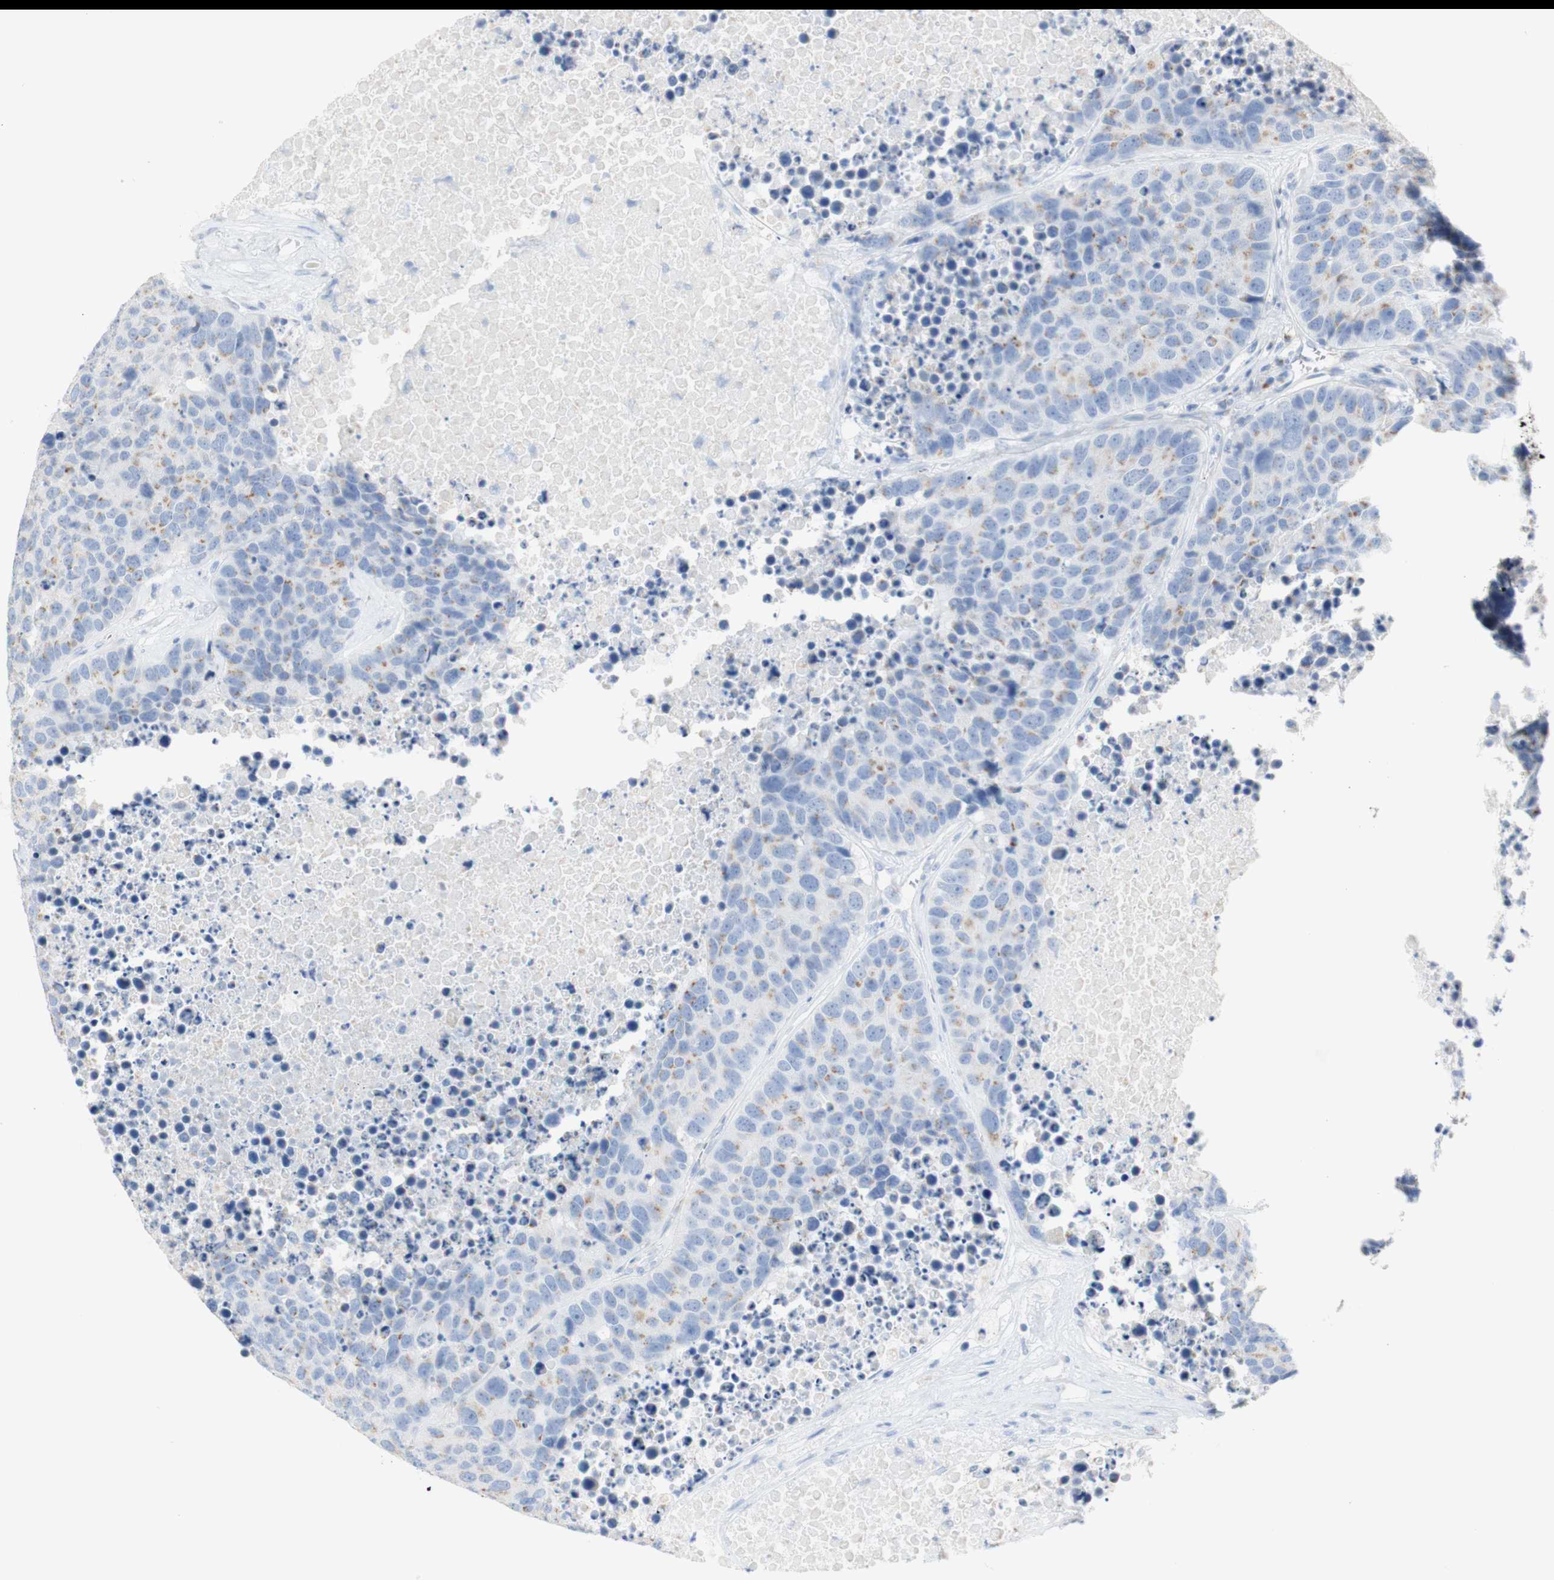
{"staining": {"intensity": "moderate", "quantity": "<25%", "location": "cytoplasmic/membranous"}, "tissue": "carcinoid", "cell_type": "Tumor cells", "image_type": "cancer", "snomed": [{"axis": "morphology", "description": "Carcinoid, malignant, NOS"}, {"axis": "topography", "description": "Lung"}], "caption": "Carcinoid stained with a protein marker exhibits moderate staining in tumor cells.", "gene": "MANEA", "patient": {"sex": "male", "age": 60}}